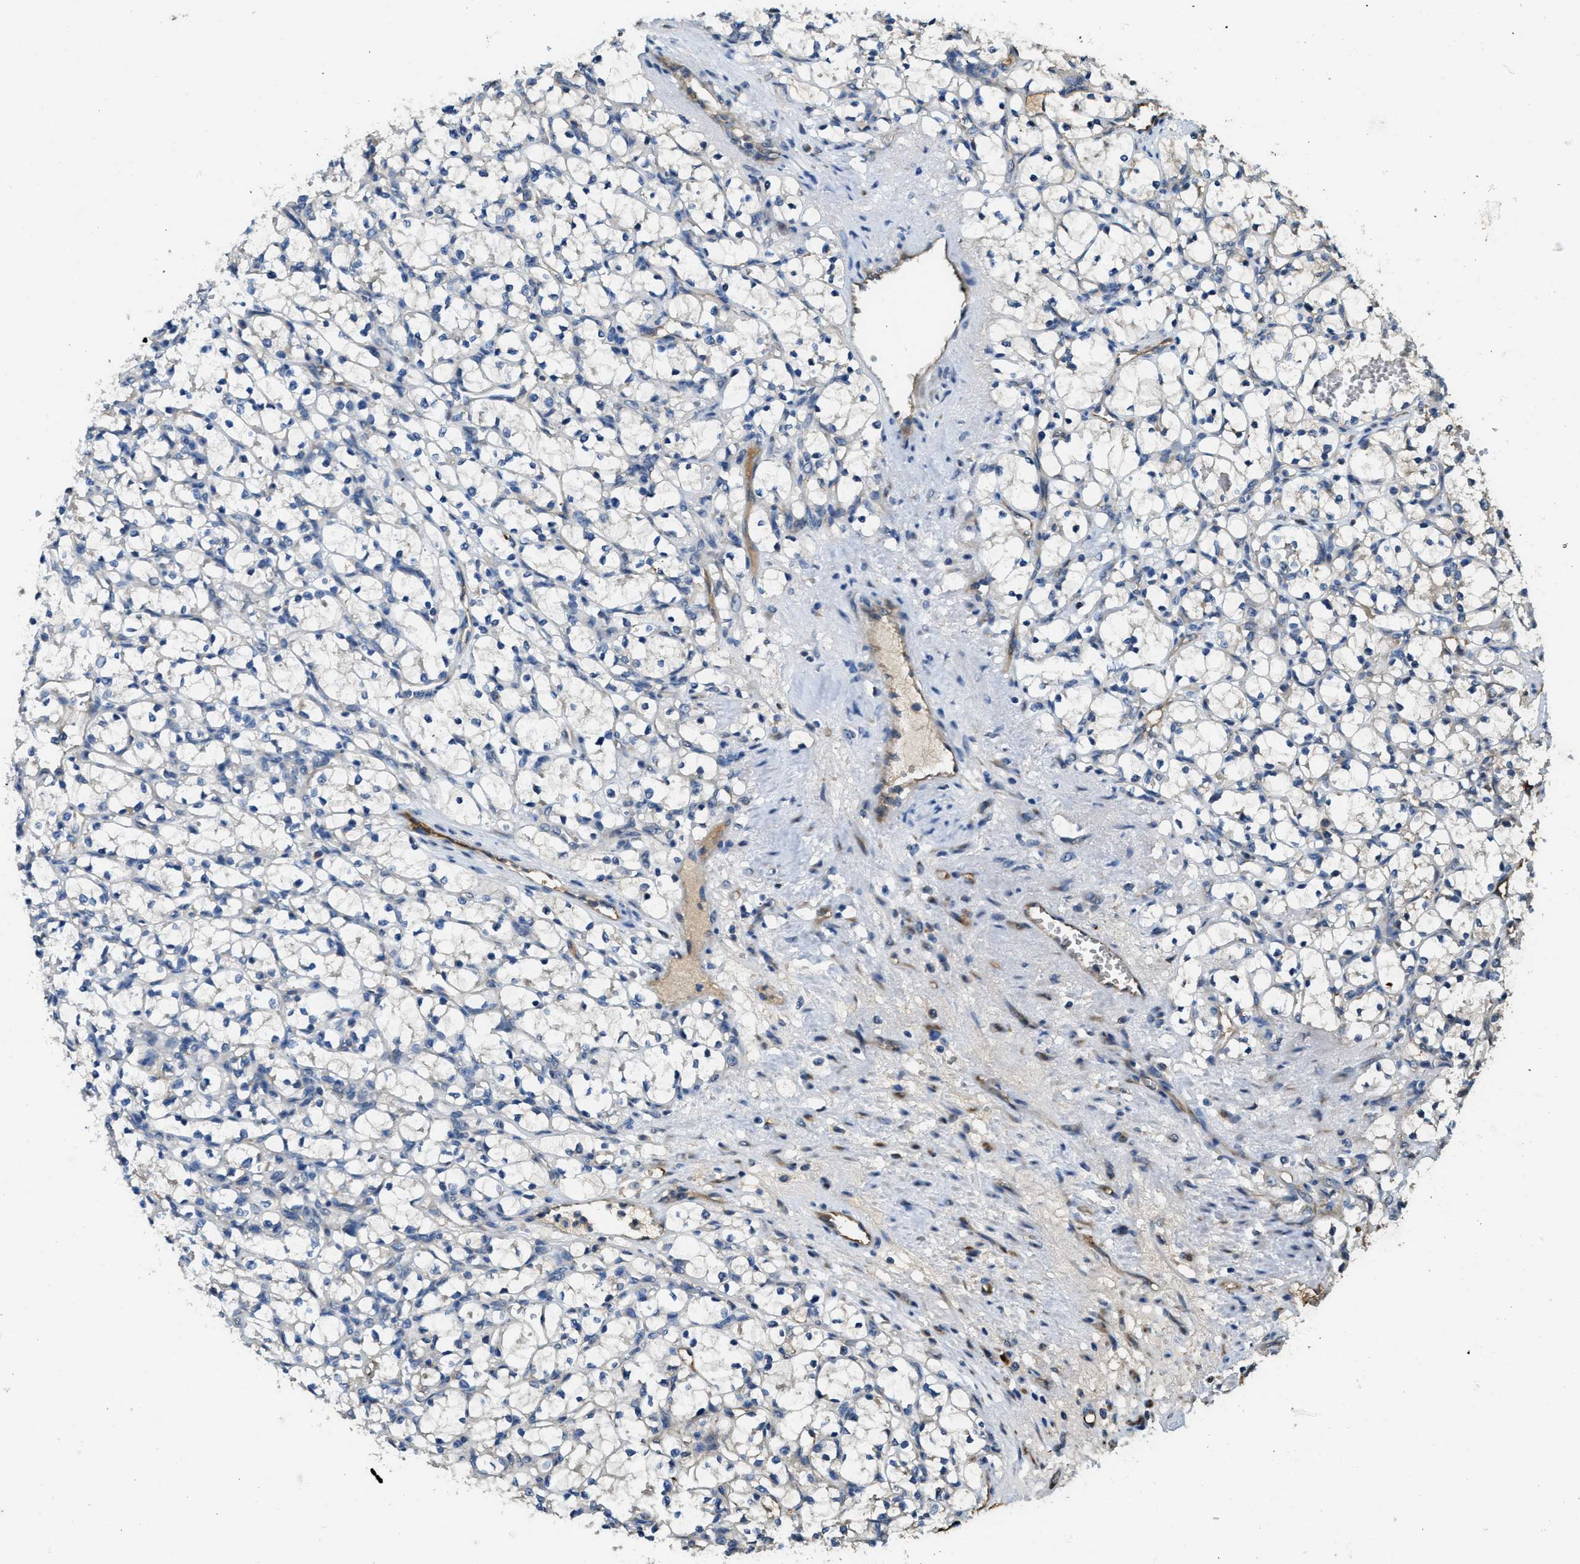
{"staining": {"intensity": "negative", "quantity": "none", "location": "none"}, "tissue": "renal cancer", "cell_type": "Tumor cells", "image_type": "cancer", "snomed": [{"axis": "morphology", "description": "Adenocarcinoma, NOS"}, {"axis": "topography", "description": "Kidney"}], "caption": "An immunohistochemistry photomicrograph of renal adenocarcinoma is shown. There is no staining in tumor cells of renal adenocarcinoma.", "gene": "RIPK2", "patient": {"sex": "female", "age": 69}}